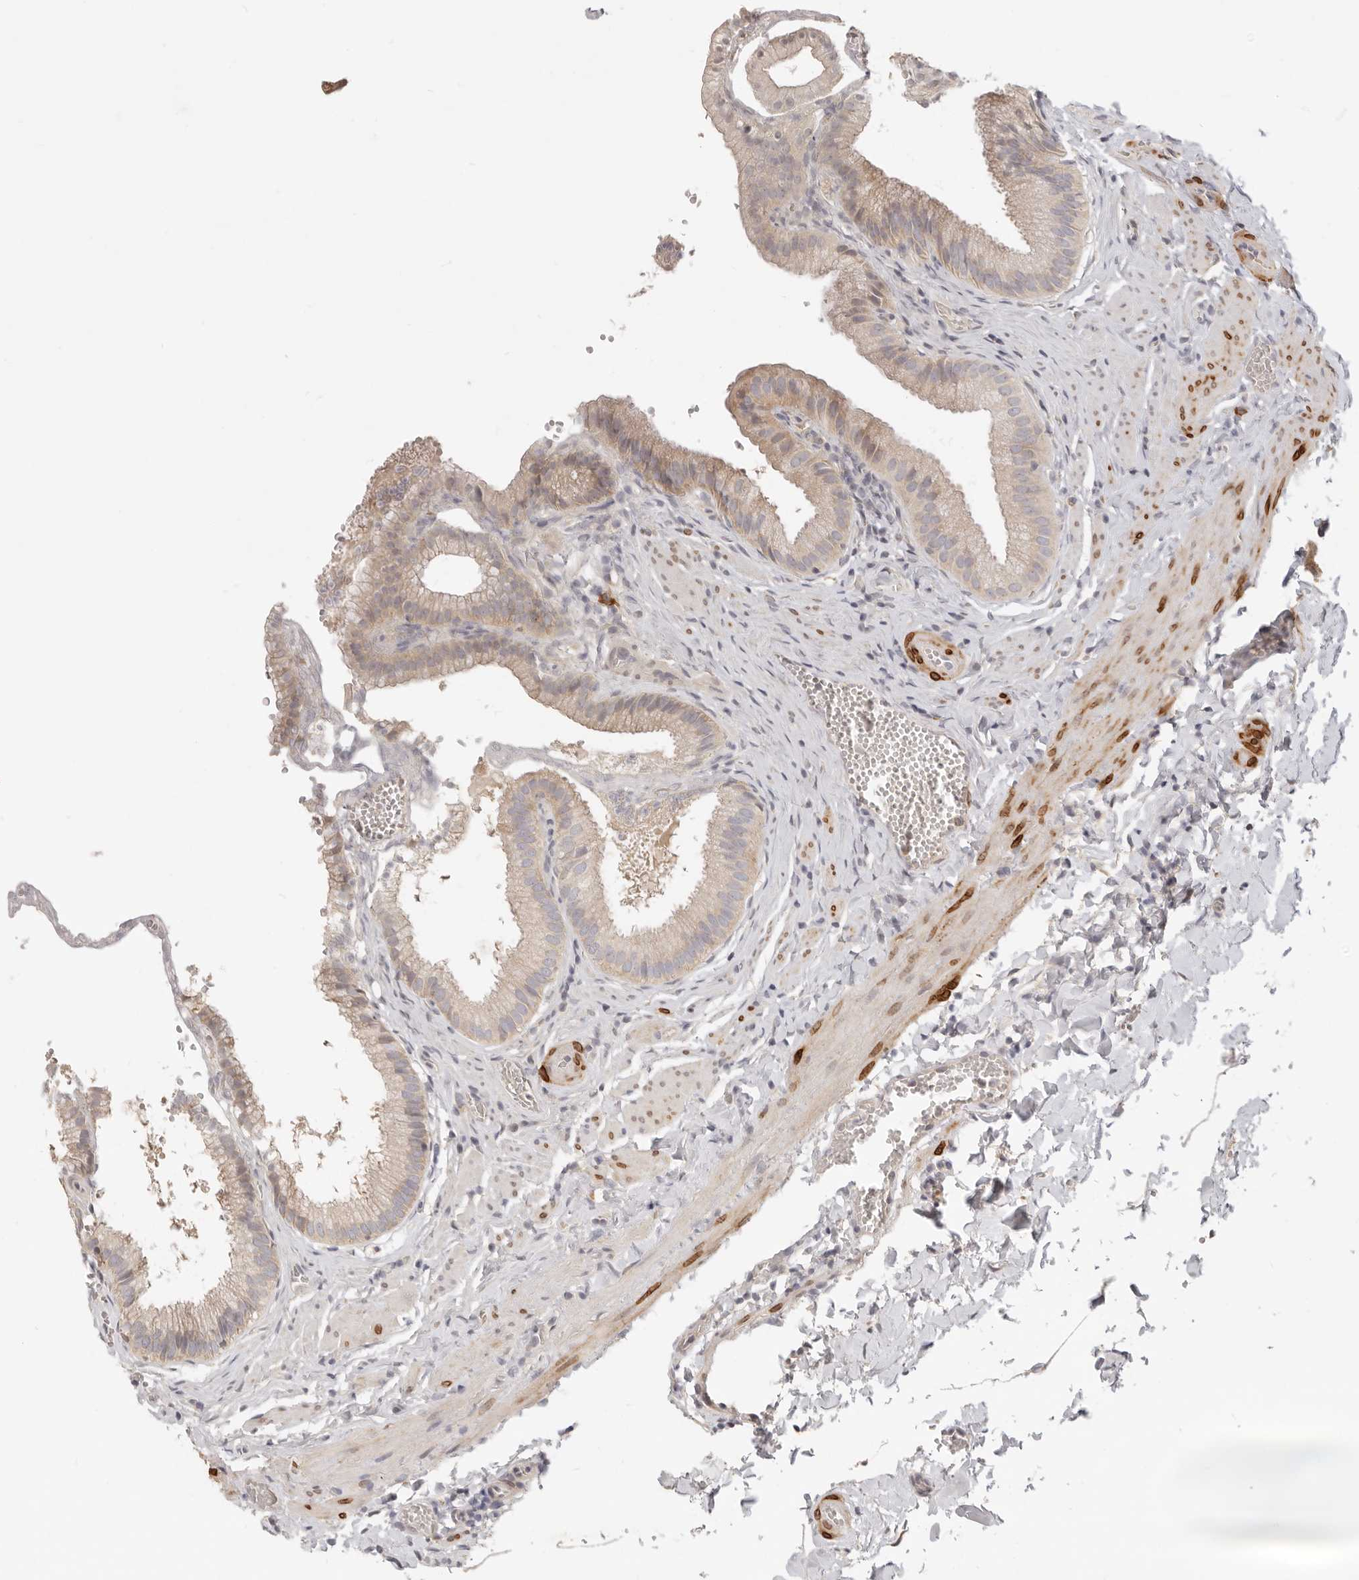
{"staining": {"intensity": "moderate", "quantity": "25%-75%", "location": "cytoplasmic/membranous"}, "tissue": "gallbladder", "cell_type": "Glandular cells", "image_type": "normal", "snomed": [{"axis": "morphology", "description": "Normal tissue, NOS"}, {"axis": "topography", "description": "Gallbladder"}], "caption": "Immunohistochemical staining of unremarkable human gallbladder reveals moderate cytoplasmic/membranous protein staining in approximately 25%-75% of glandular cells.", "gene": "PABPC4", "patient": {"sex": "male", "age": 38}}